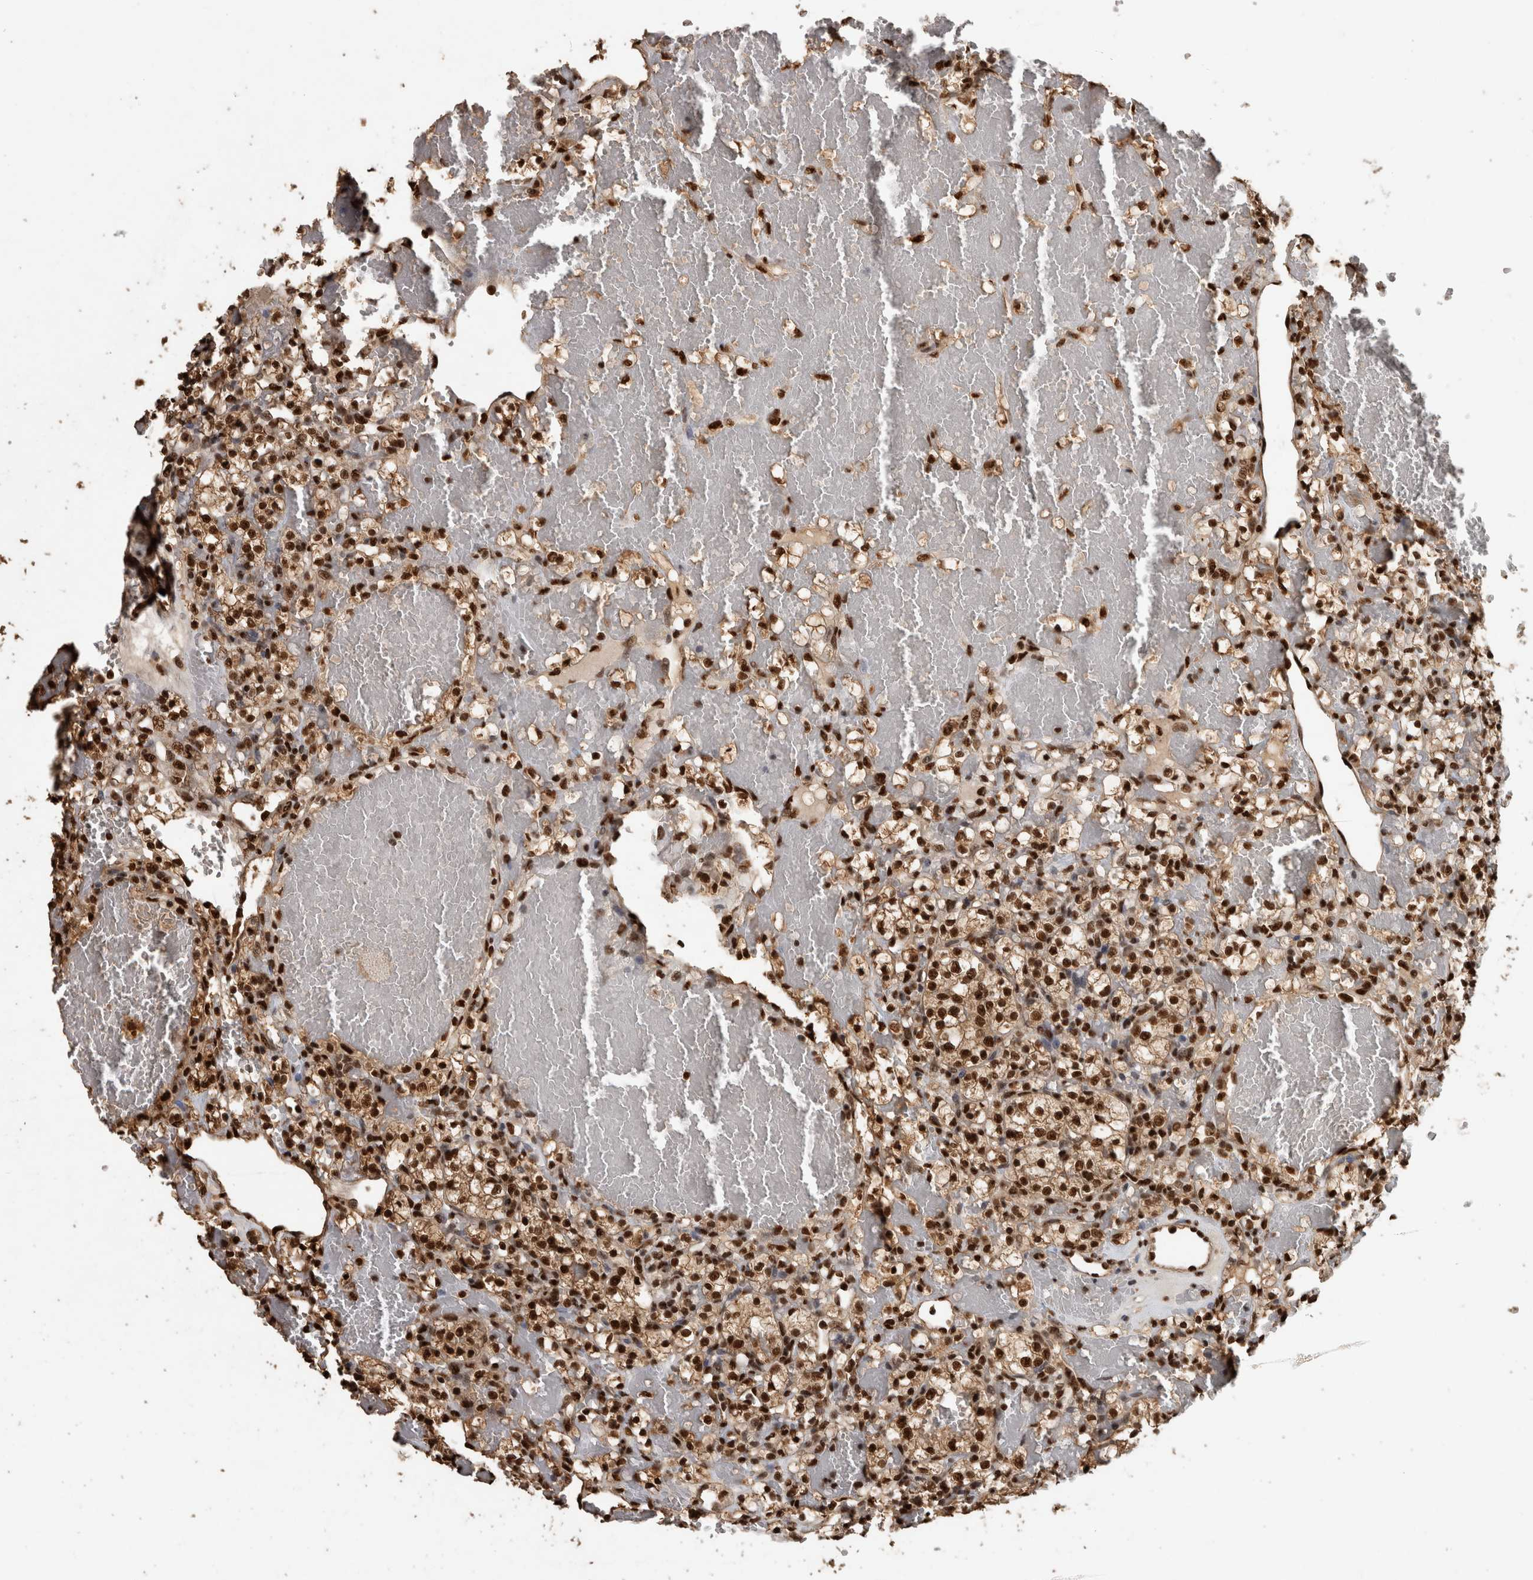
{"staining": {"intensity": "strong", "quantity": ">75%", "location": "cytoplasmic/membranous,nuclear"}, "tissue": "renal cancer", "cell_type": "Tumor cells", "image_type": "cancer", "snomed": [{"axis": "morphology", "description": "Adenocarcinoma, NOS"}, {"axis": "topography", "description": "Kidney"}], "caption": "About >75% of tumor cells in renal cancer demonstrate strong cytoplasmic/membranous and nuclear protein positivity as visualized by brown immunohistochemical staining.", "gene": "RAD50", "patient": {"sex": "female", "age": 60}}